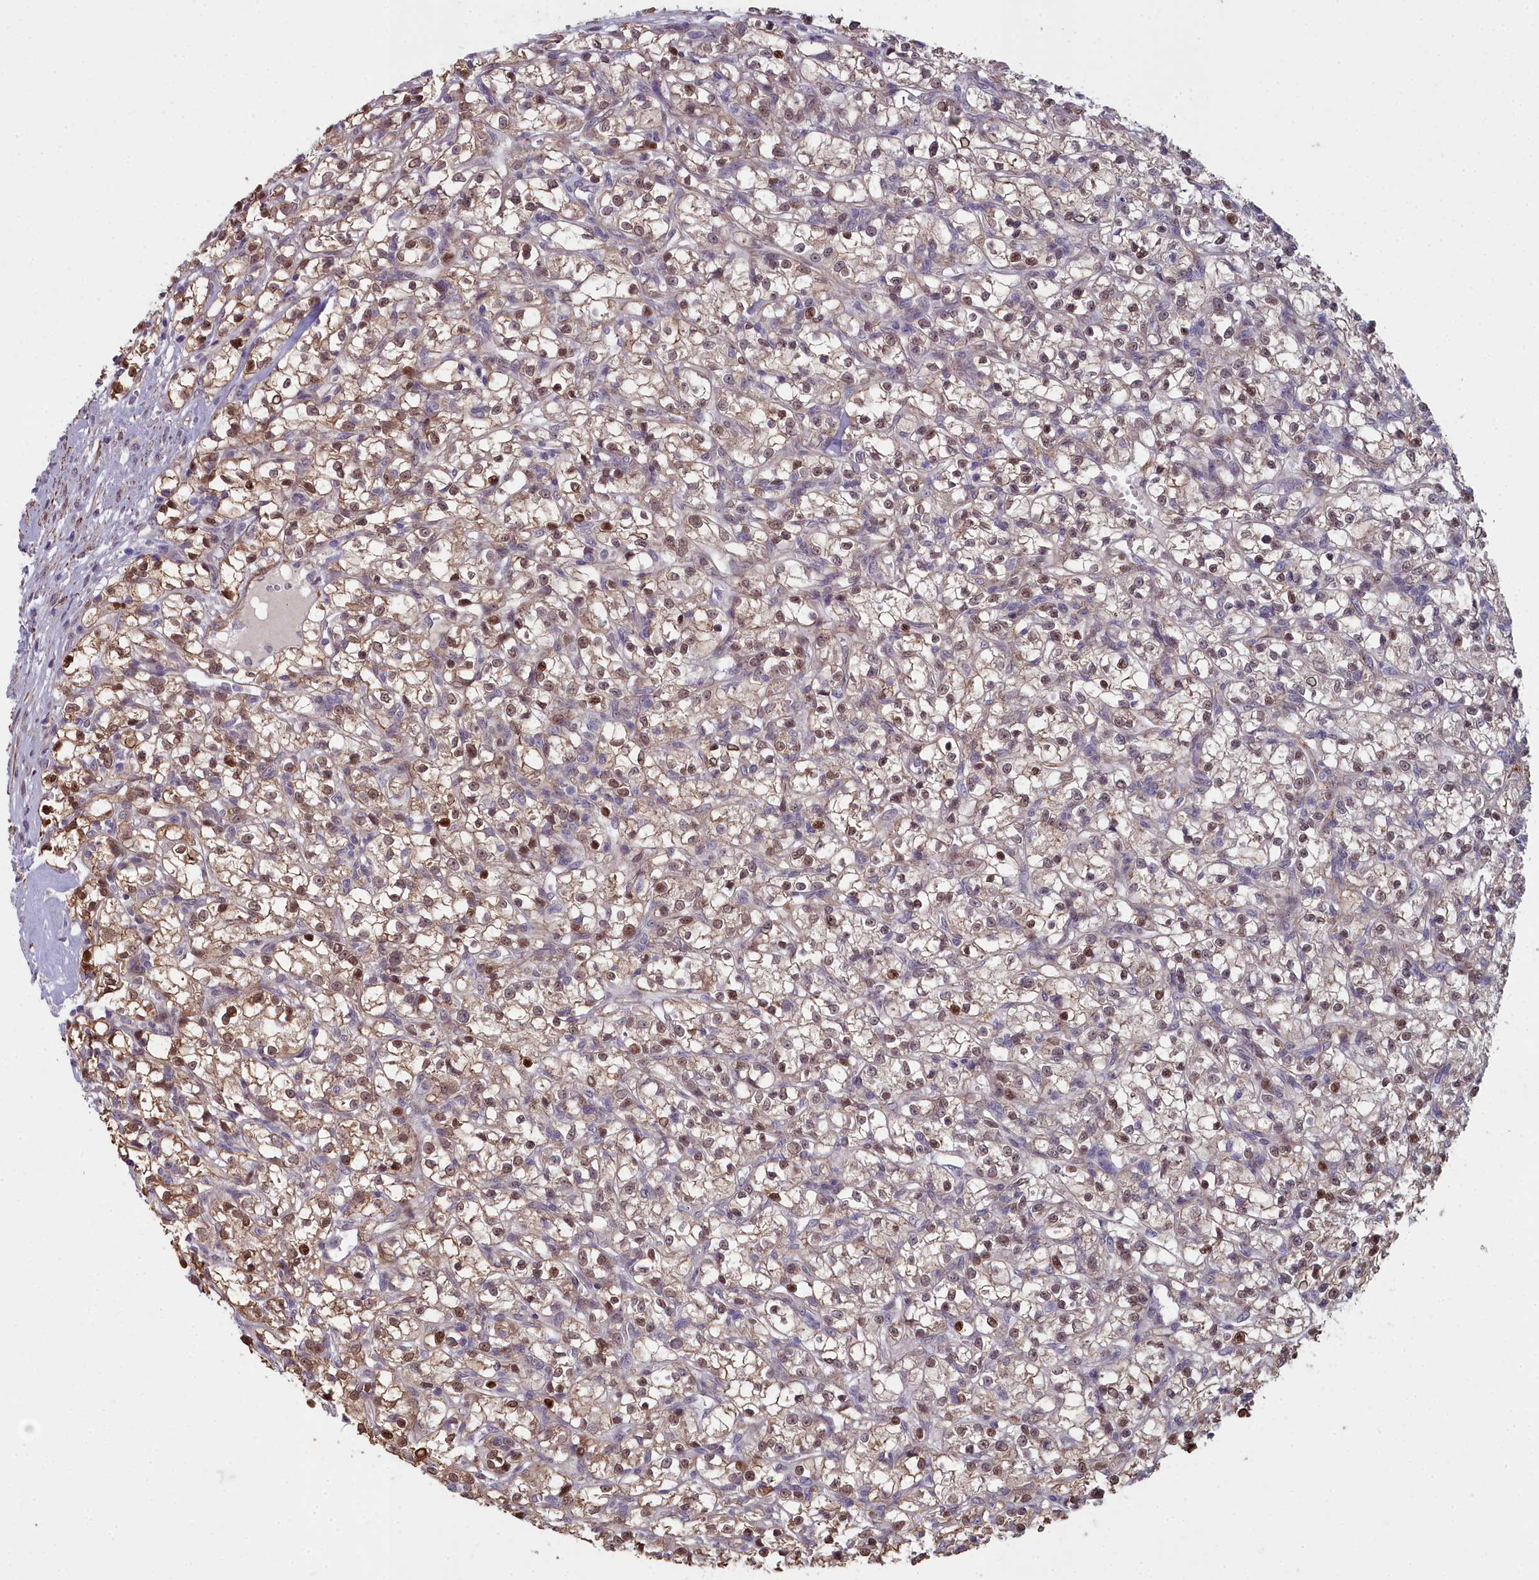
{"staining": {"intensity": "moderate", "quantity": ">75%", "location": "cytoplasmic/membranous,nuclear"}, "tissue": "renal cancer", "cell_type": "Tumor cells", "image_type": "cancer", "snomed": [{"axis": "morphology", "description": "Adenocarcinoma, NOS"}, {"axis": "topography", "description": "Kidney"}], "caption": "Renal cancer stained with immunohistochemistry reveals moderate cytoplasmic/membranous and nuclear staining in approximately >75% of tumor cells.", "gene": "ZNF626", "patient": {"sex": "female", "age": 59}}